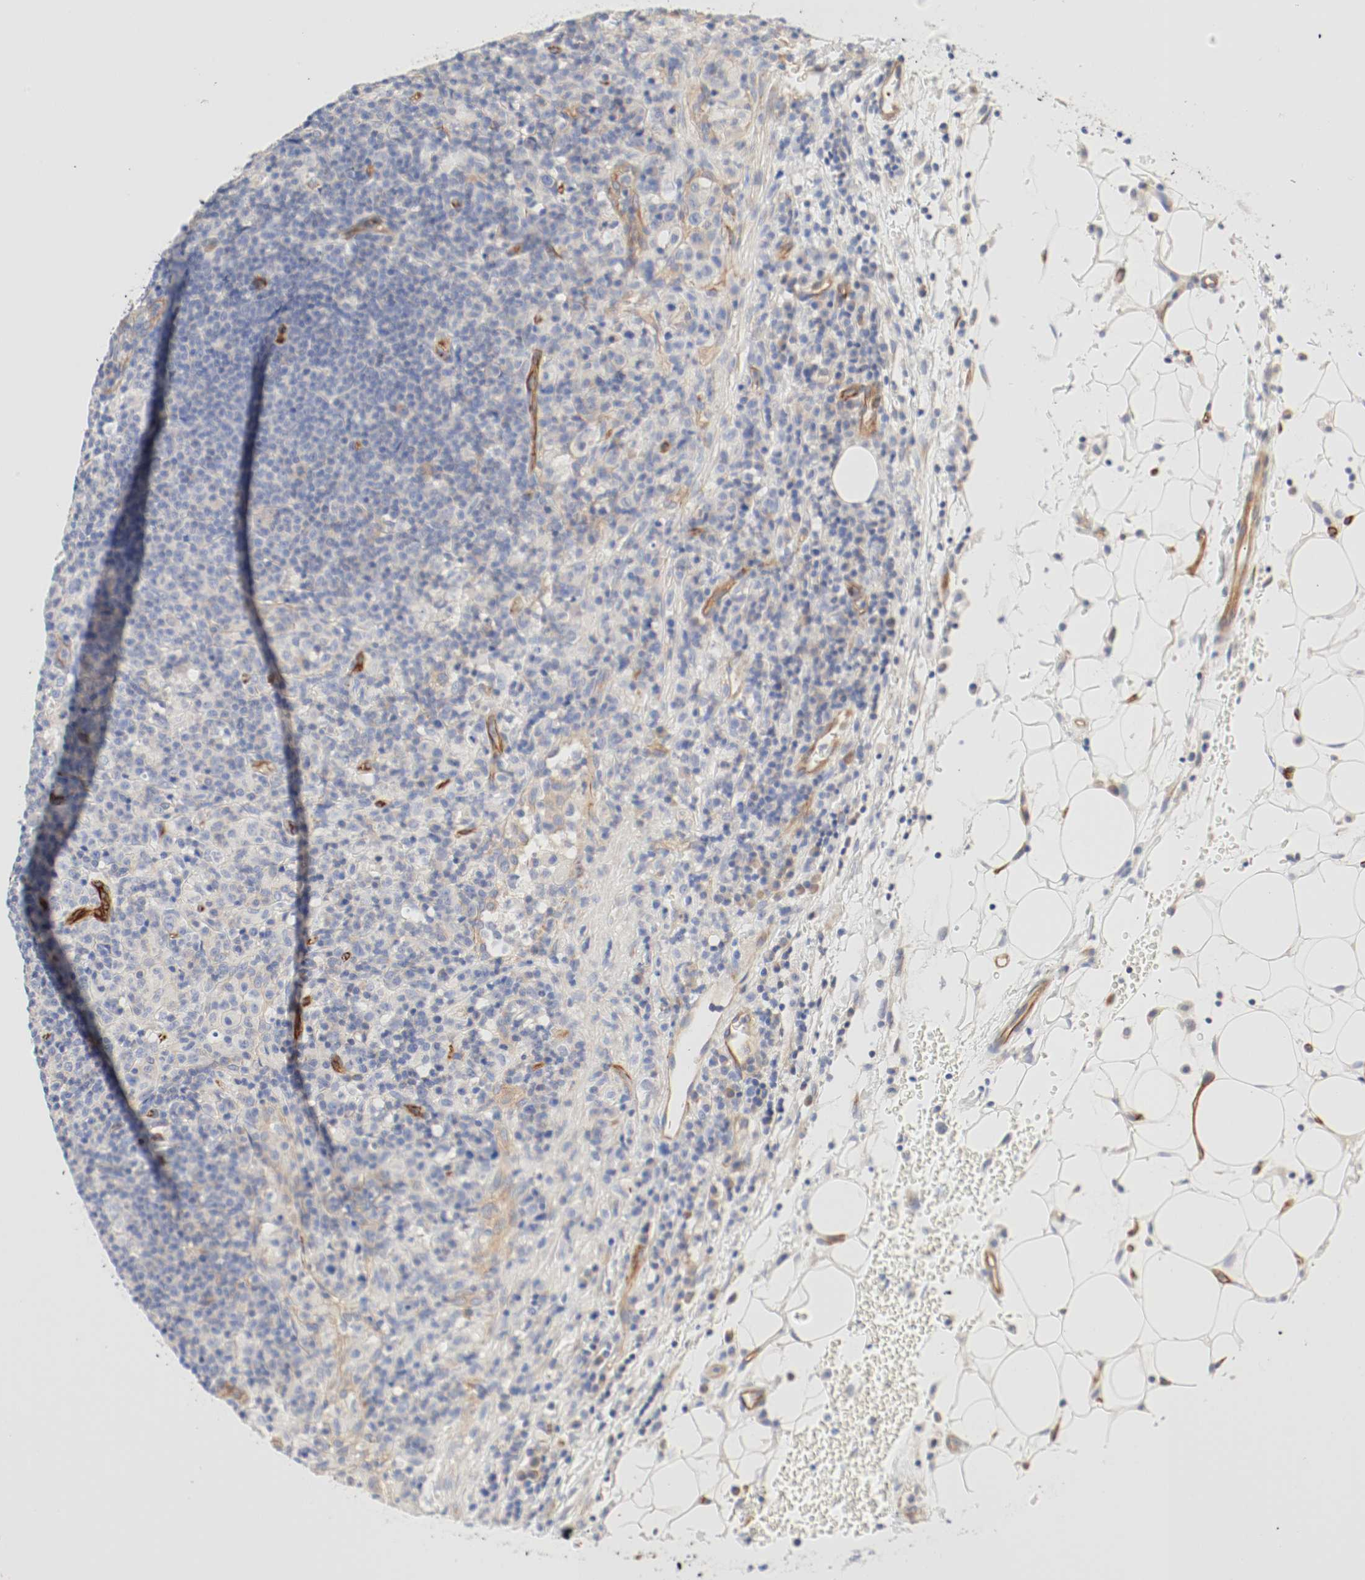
{"staining": {"intensity": "weak", "quantity": "<25%", "location": "cytoplasmic/membranous"}, "tissue": "lymphoma", "cell_type": "Tumor cells", "image_type": "cancer", "snomed": [{"axis": "morphology", "description": "Hodgkin's disease, NOS"}, {"axis": "topography", "description": "Lymph node"}], "caption": "Immunohistochemical staining of Hodgkin's disease shows no significant expression in tumor cells.", "gene": "GIT1", "patient": {"sex": "male", "age": 65}}